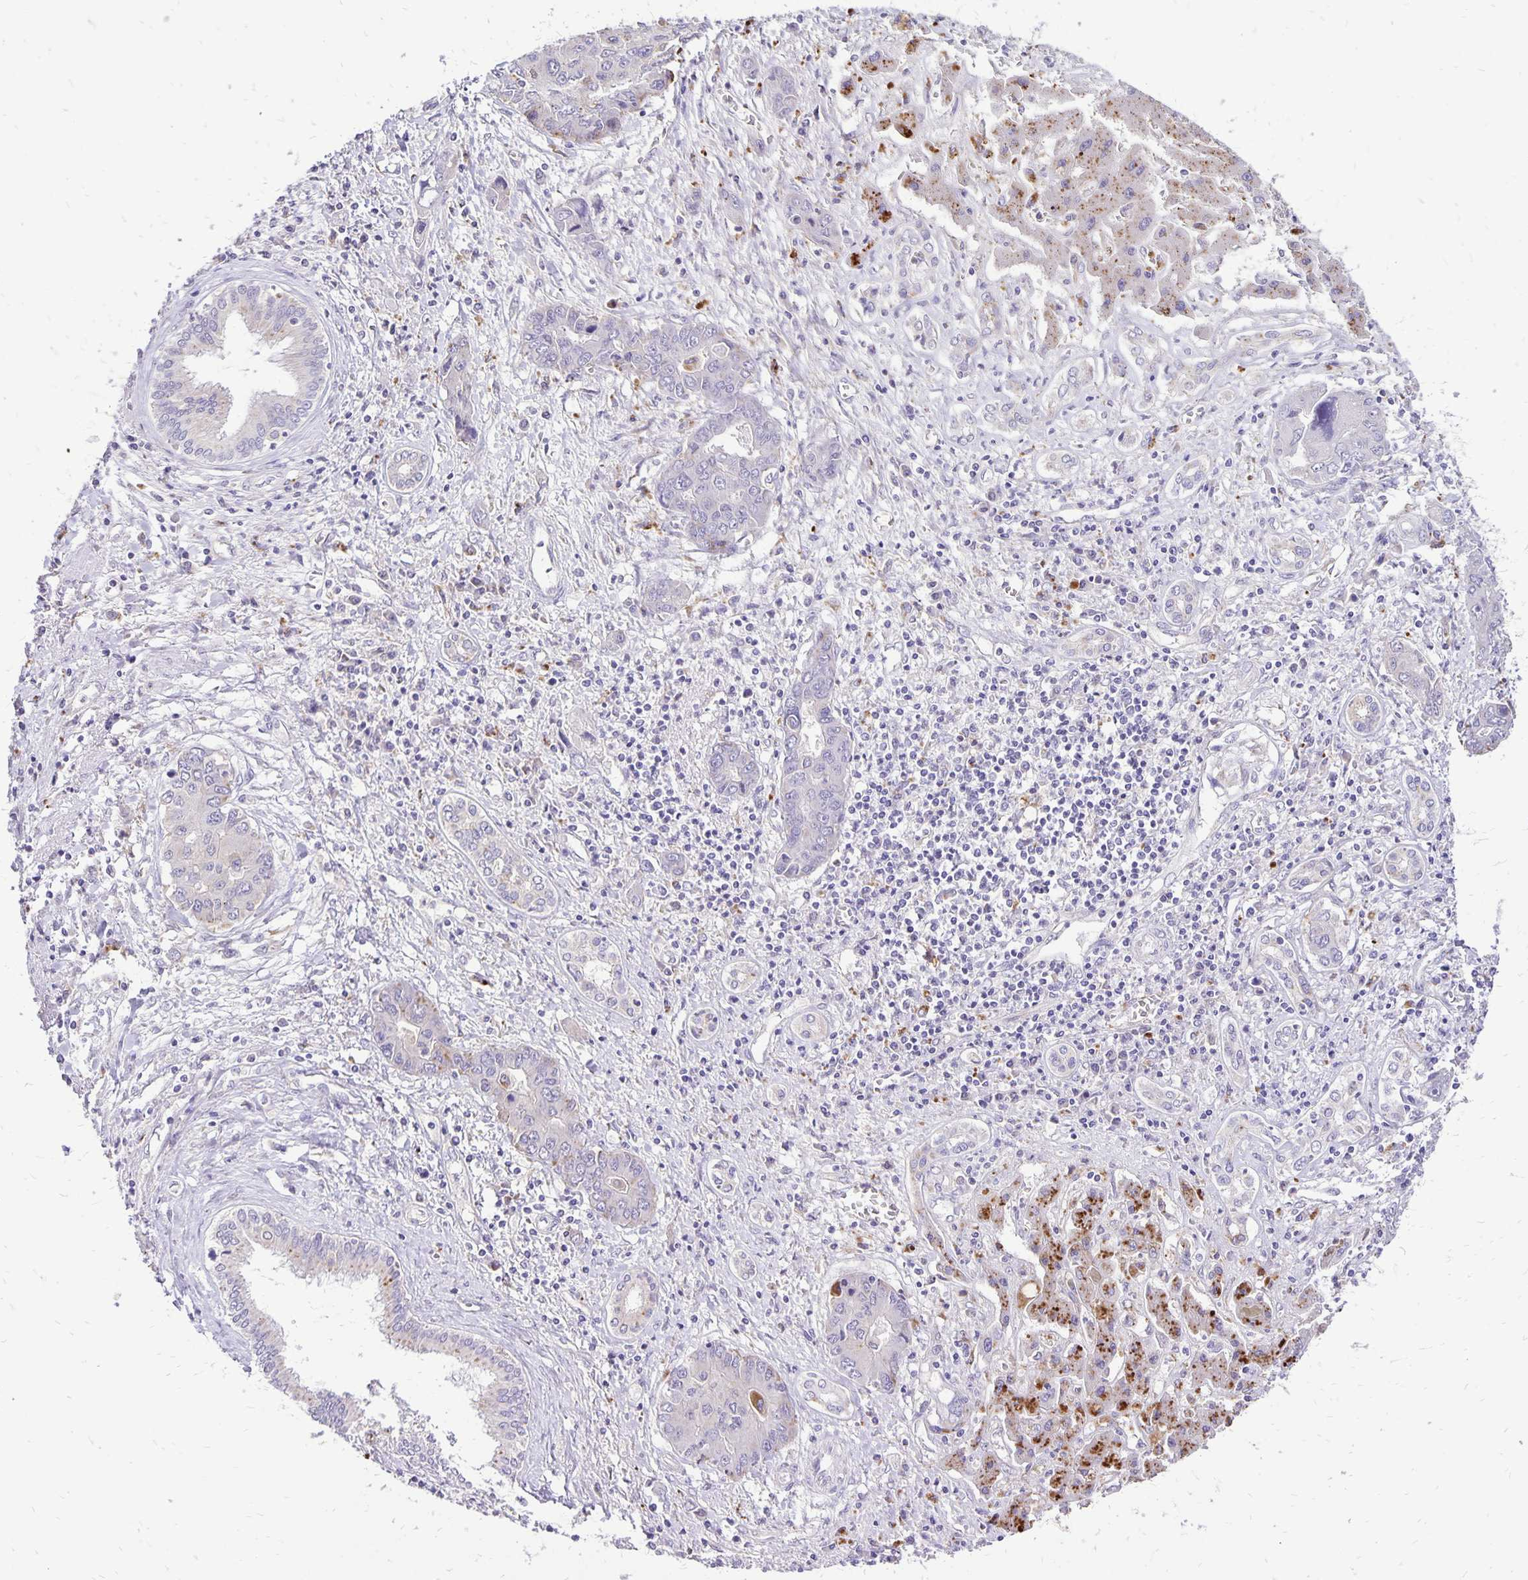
{"staining": {"intensity": "negative", "quantity": "none", "location": "none"}, "tissue": "liver cancer", "cell_type": "Tumor cells", "image_type": "cancer", "snomed": [{"axis": "morphology", "description": "Cholangiocarcinoma"}, {"axis": "topography", "description": "Liver"}], "caption": "This is an immunohistochemistry micrograph of cholangiocarcinoma (liver). There is no positivity in tumor cells.", "gene": "EIF5A", "patient": {"sex": "male", "age": 67}}